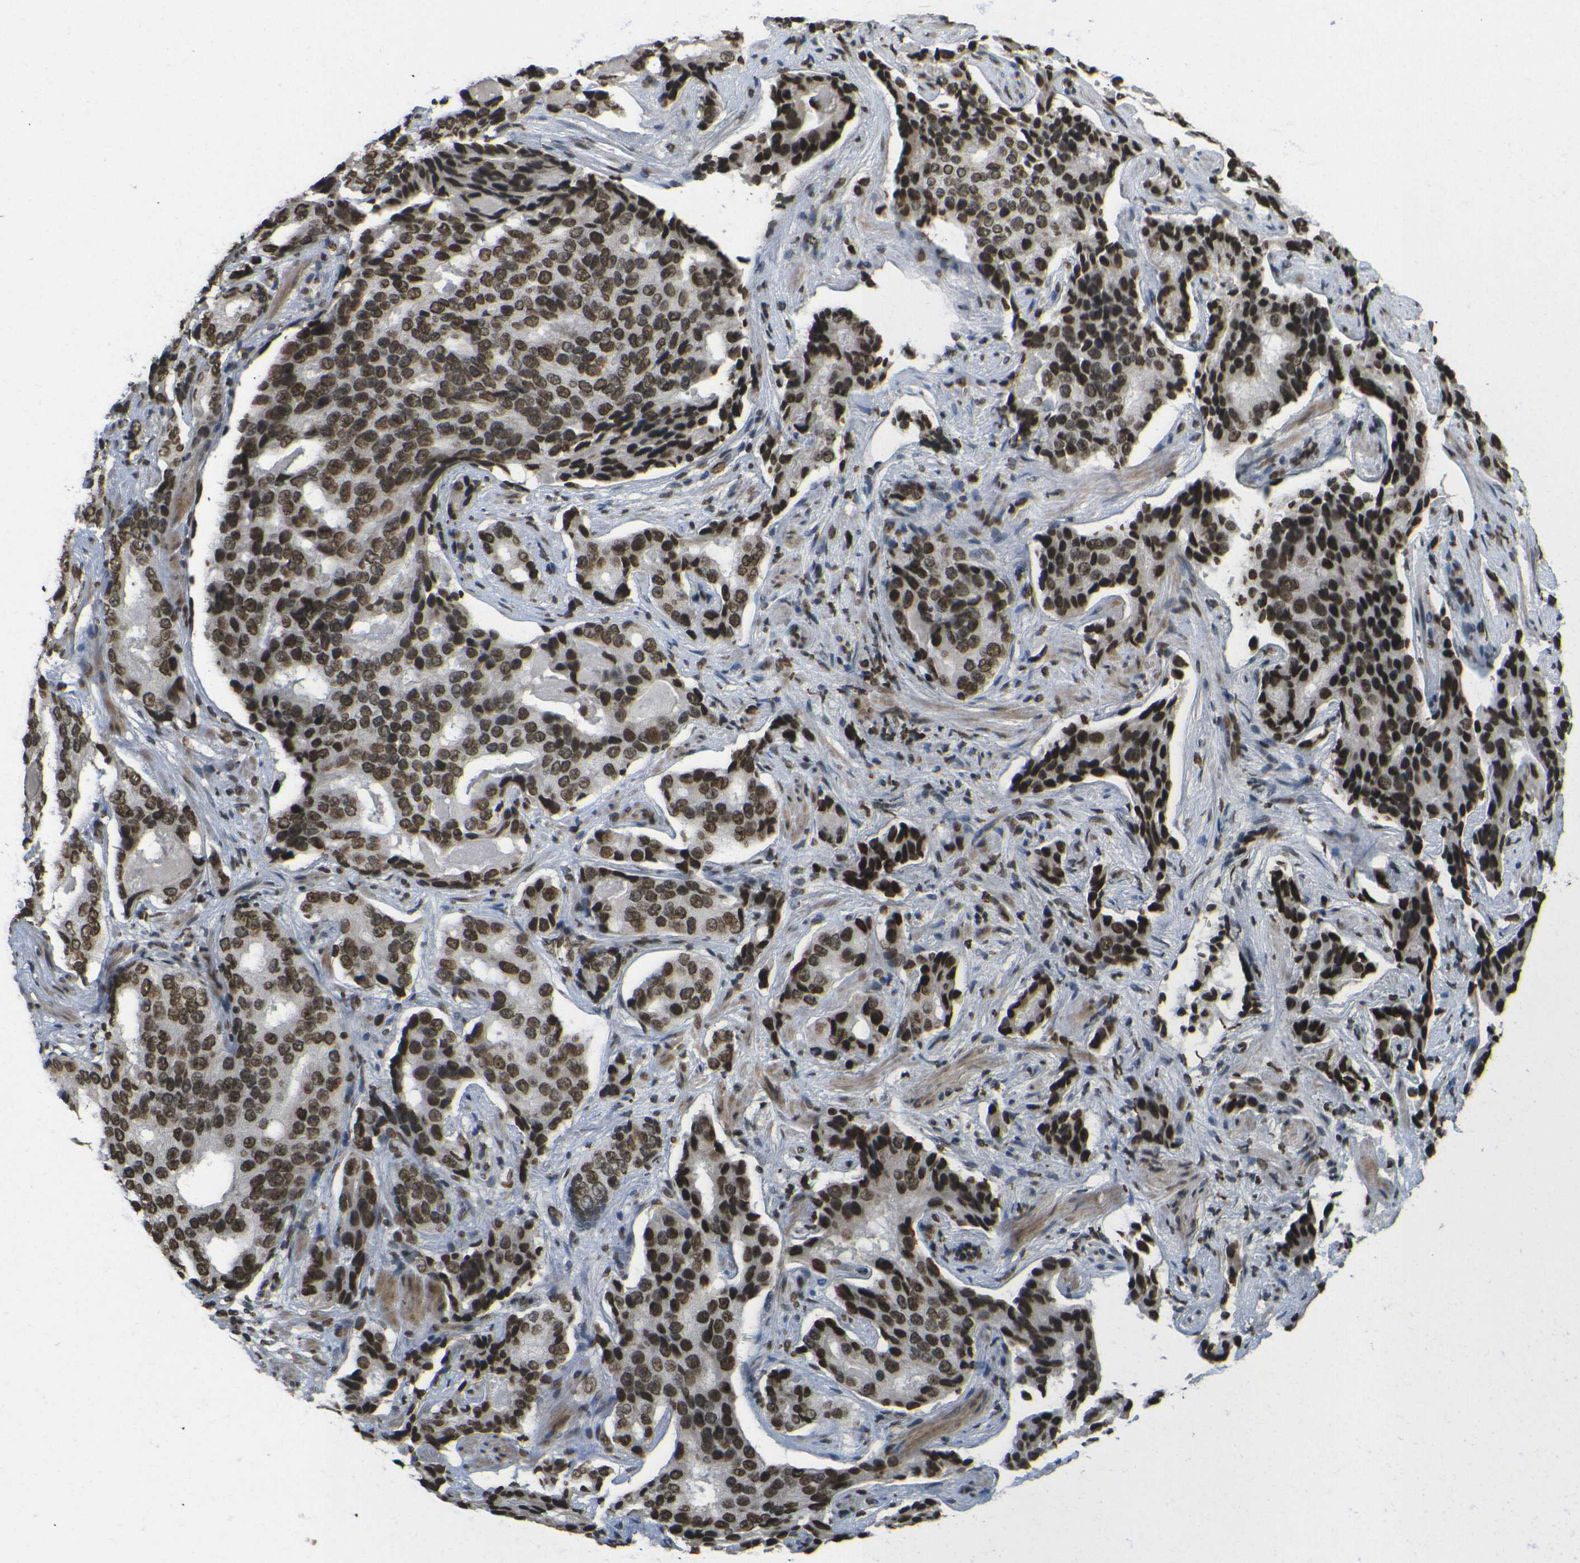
{"staining": {"intensity": "strong", "quantity": ">75%", "location": "nuclear"}, "tissue": "prostate cancer", "cell_type": "Tumor cells", "image_type": "cancer", "snomed": [{"axis": "morphology", "description": "Adenocarcinoma, High grade"}, {"axis": "topography", "description": "Prostate"}], "caption": "The histopathology image exhibits a brown stain indicating the presence of a protein in the nuclear of tumor cells in prostate cancer.", "gene": "H4C16", "patient": {"sex": "male", "age": 58}}